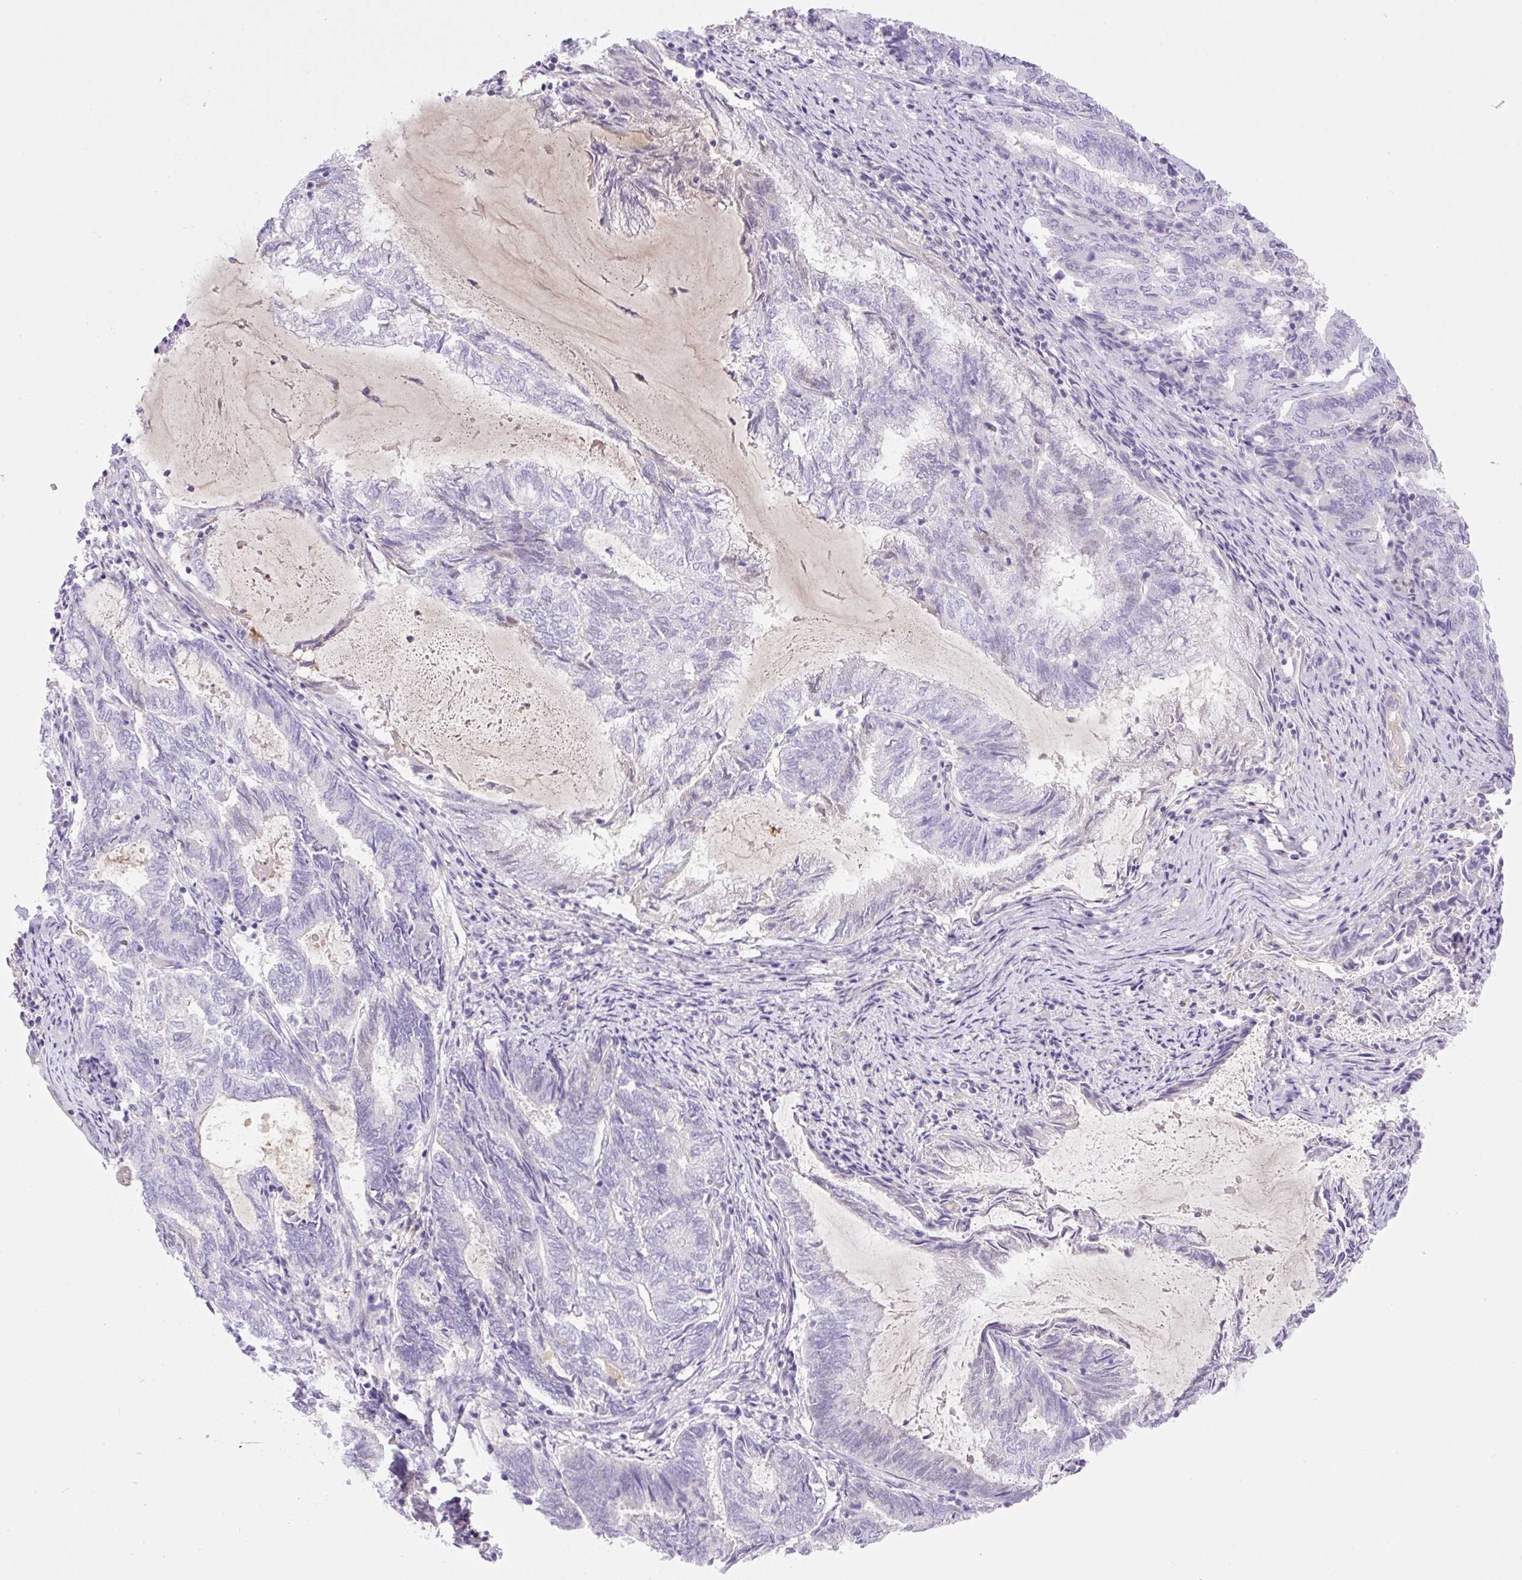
{"staining": {"intensity": "negative", "quantity": "none", "location": "none"}, "tissue": "endometrial cancer", "cell_type": "Tumor cells", "image_type": "cancer", "snomed": [{"axis": "morphology", "description": "Adenocarcinoma, NOS"}, {"axis": "topography", "description": "Endometrium"}], "caption": "Endometrial cancer stained for a protein using immunohistochemistry (IHC) demonstrates no expression tumor cells.", "gene": "TDRD15", "patient": {"sex": "female", "age": 80}}